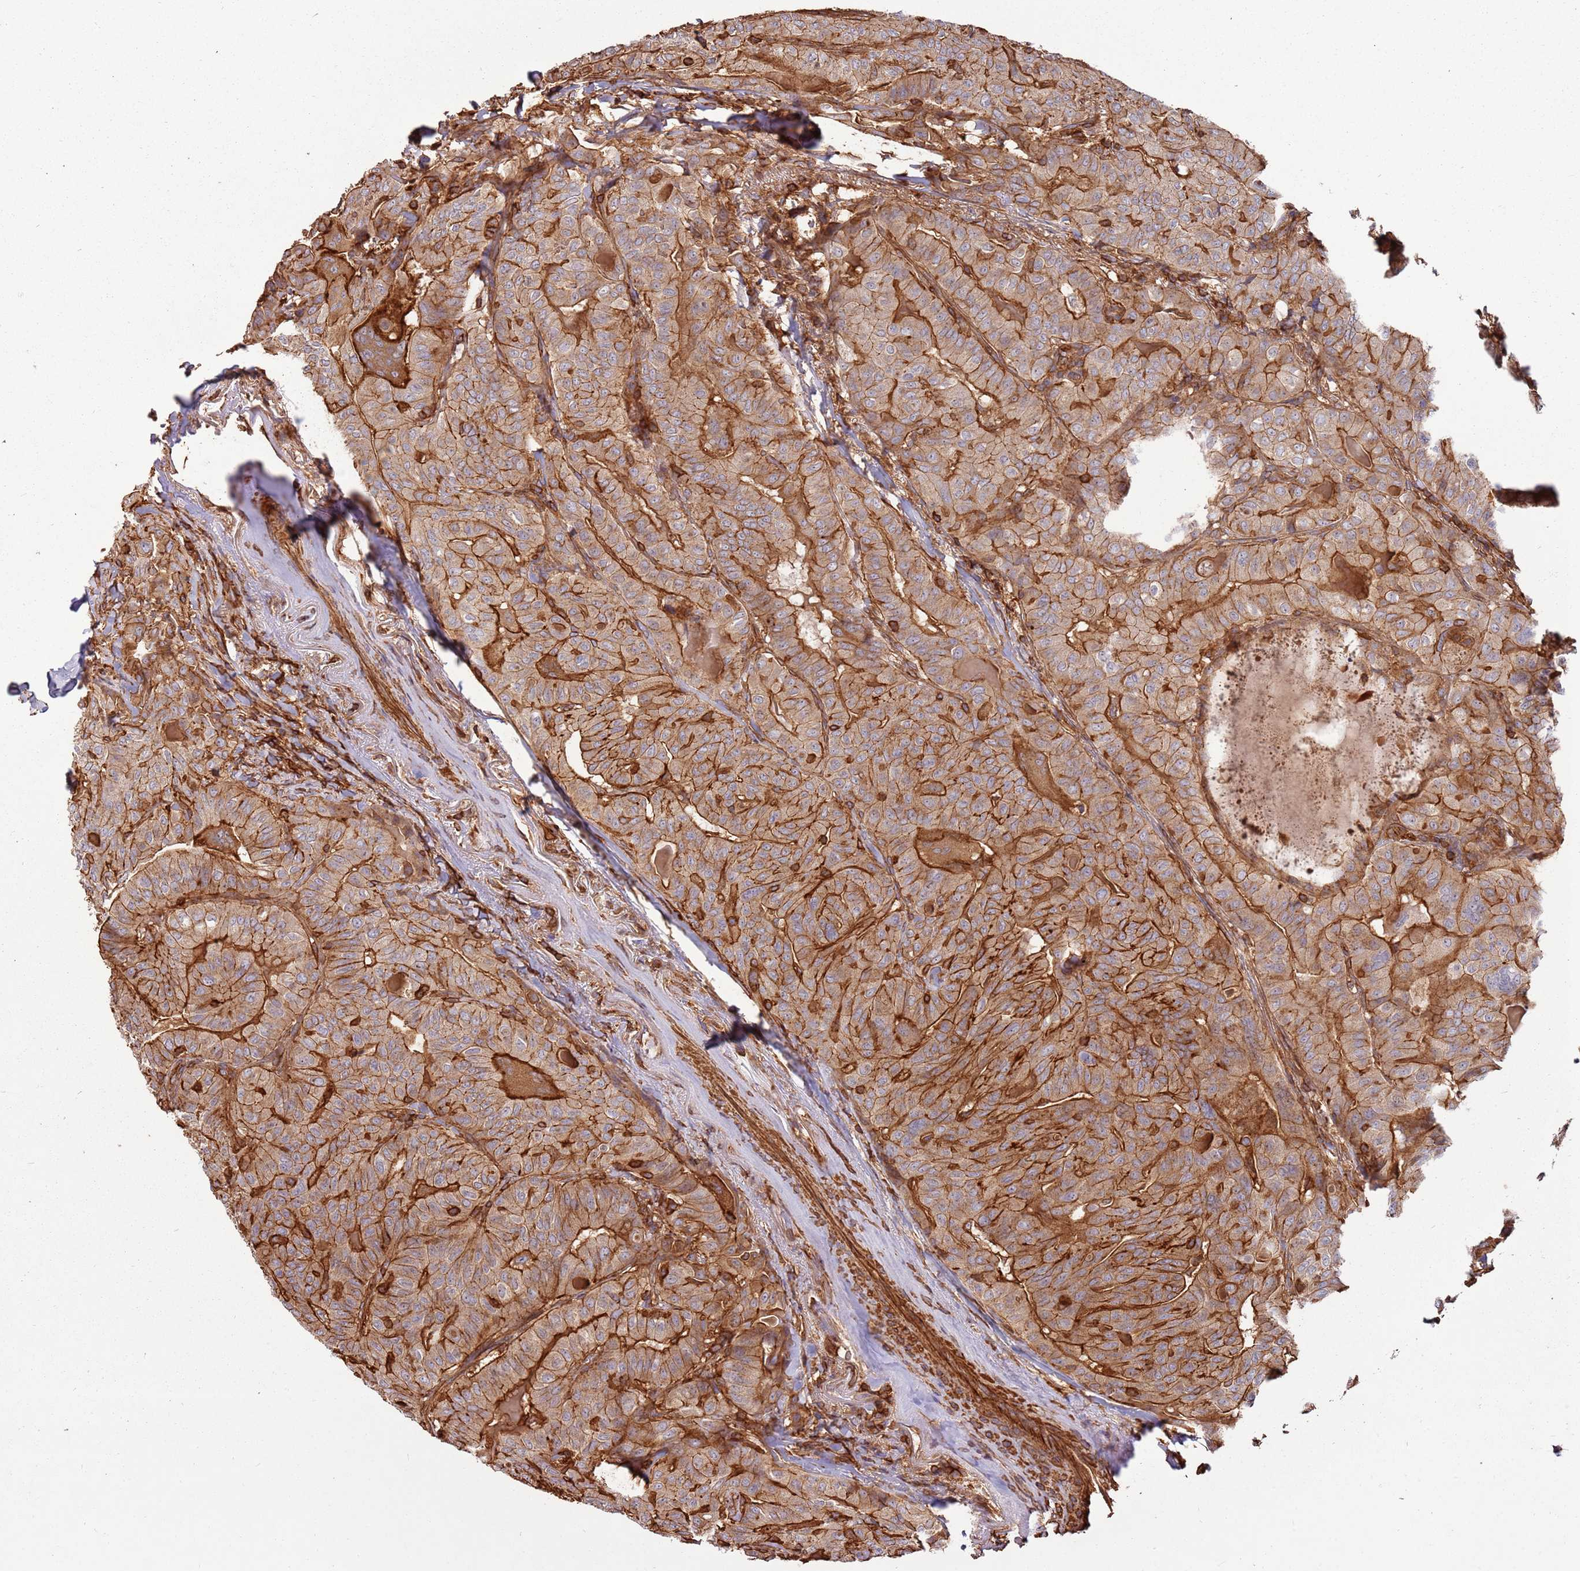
{"staining": {"intensity": "strong", "quantity": ">75%", "location": "cytoplasmic/membranous"}, "tissue": "thyroid cancer", "cell_type": "Tumor cells", "image_type": "cancer", "snomed": [{"axis": "morphology", "description": "Papillary adenocarcinoma, NOS"}, {"axis": "topography", "description": "Thyroid gland"}], "caption": "DAB (3,3'-diaminobenzidine) immunohistochemical staining of human thyroid cancer (papillary adenocarcinoma) reveals strong cytoplasmic/membranous protein positivity in approximately >75% of tumor cells.", "gene": "ACVR2A", "patient": {"sex": "female", "age": 68}}